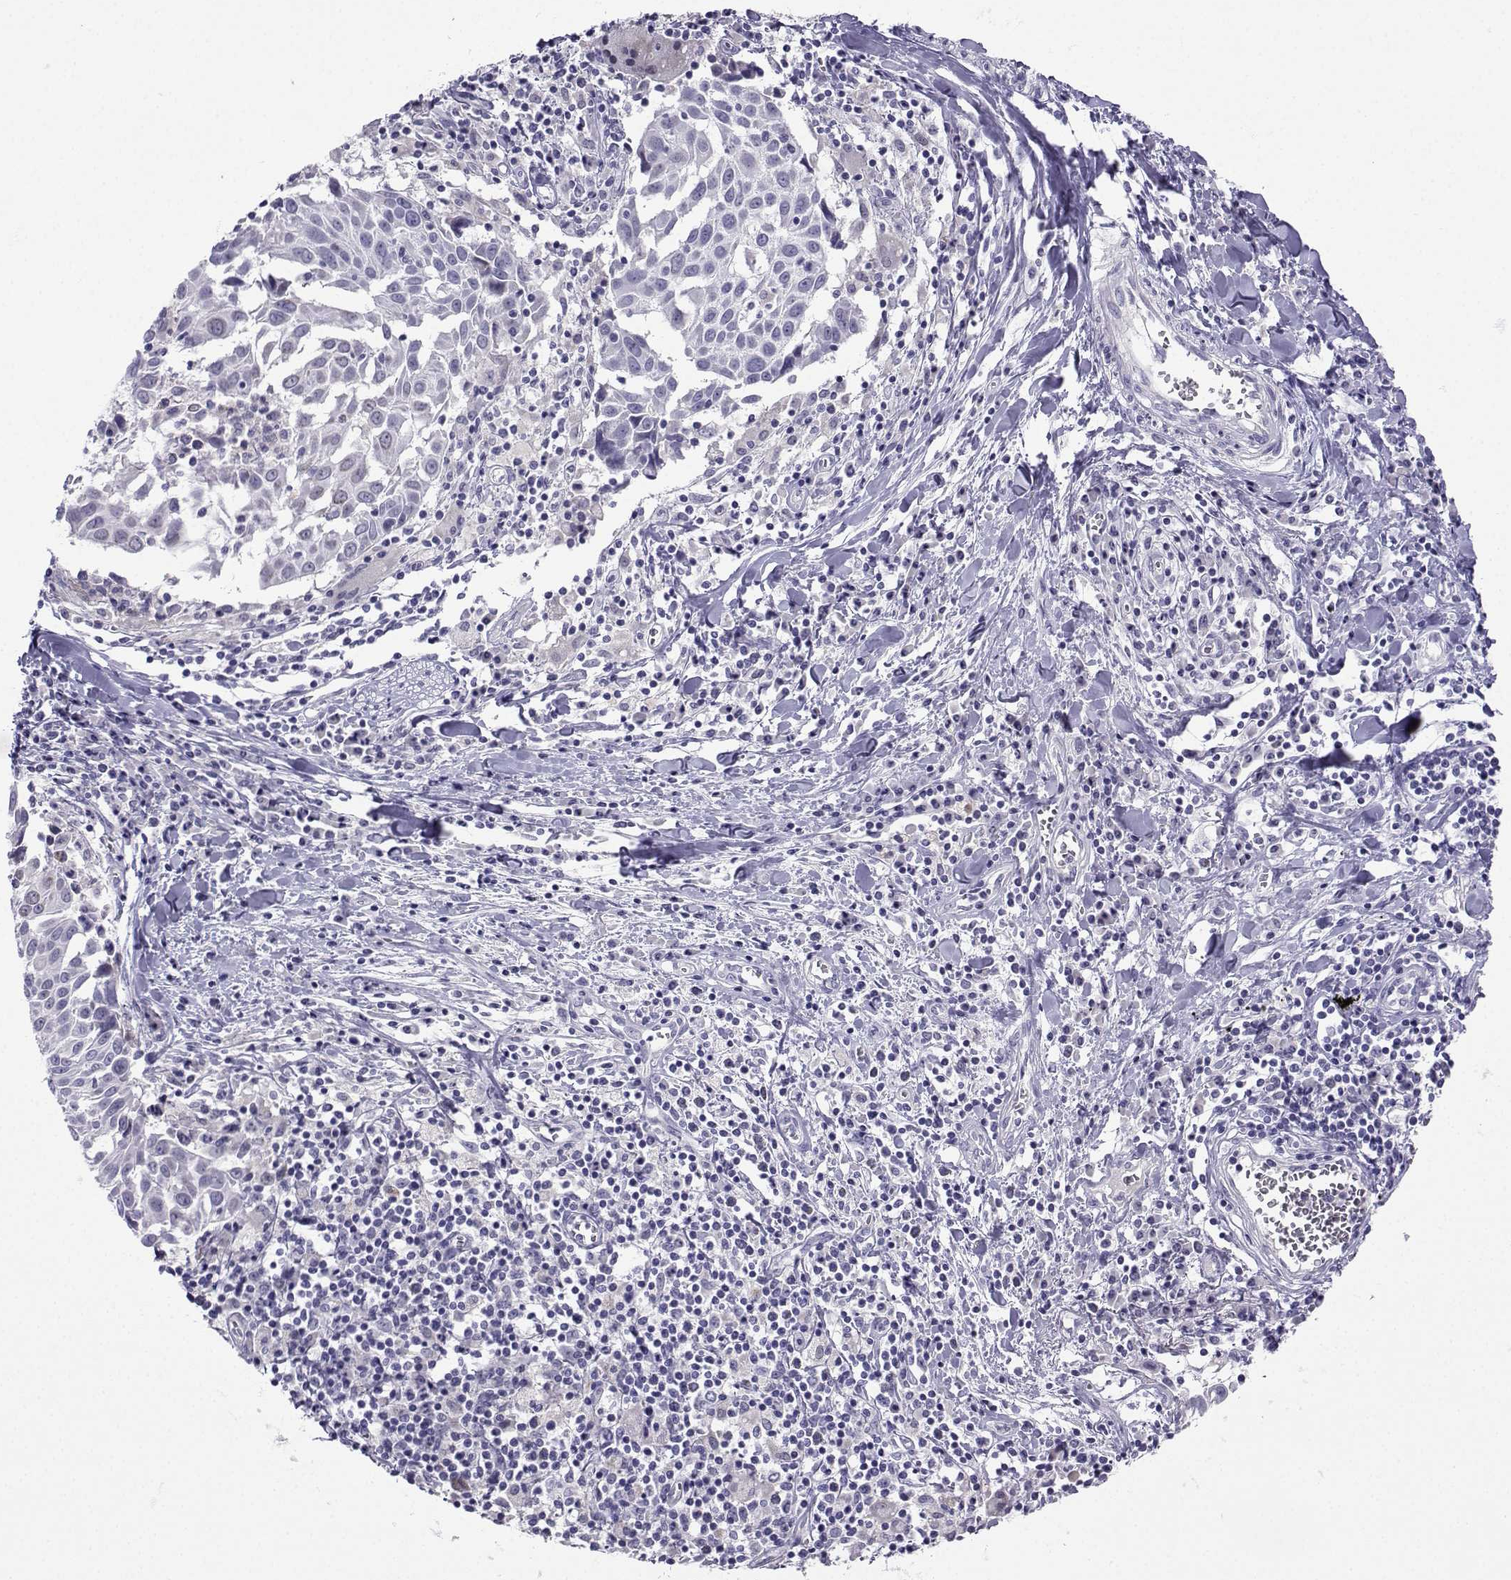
{"staining": {"intensity": "negative", "quantity": "none", "location": "none"}, "tissue": "lung cancer", "cell_type": "Tumor cells", "image_type": "cancer", "snomed": [{"axis": "morphology", "description": "Squamous cell carcinoma, NOS"}, {"axis": "topography", "description": "Lung"}], "caption": "Immunohistochemistry (IHC) histopathology image of human lung cancer (squamous cell carcinoma) stained for a protein (brown), which reveals no expression in tumor cells.", "gene": "FBXO24", "patient": {"sex": "male", "age": 57}}